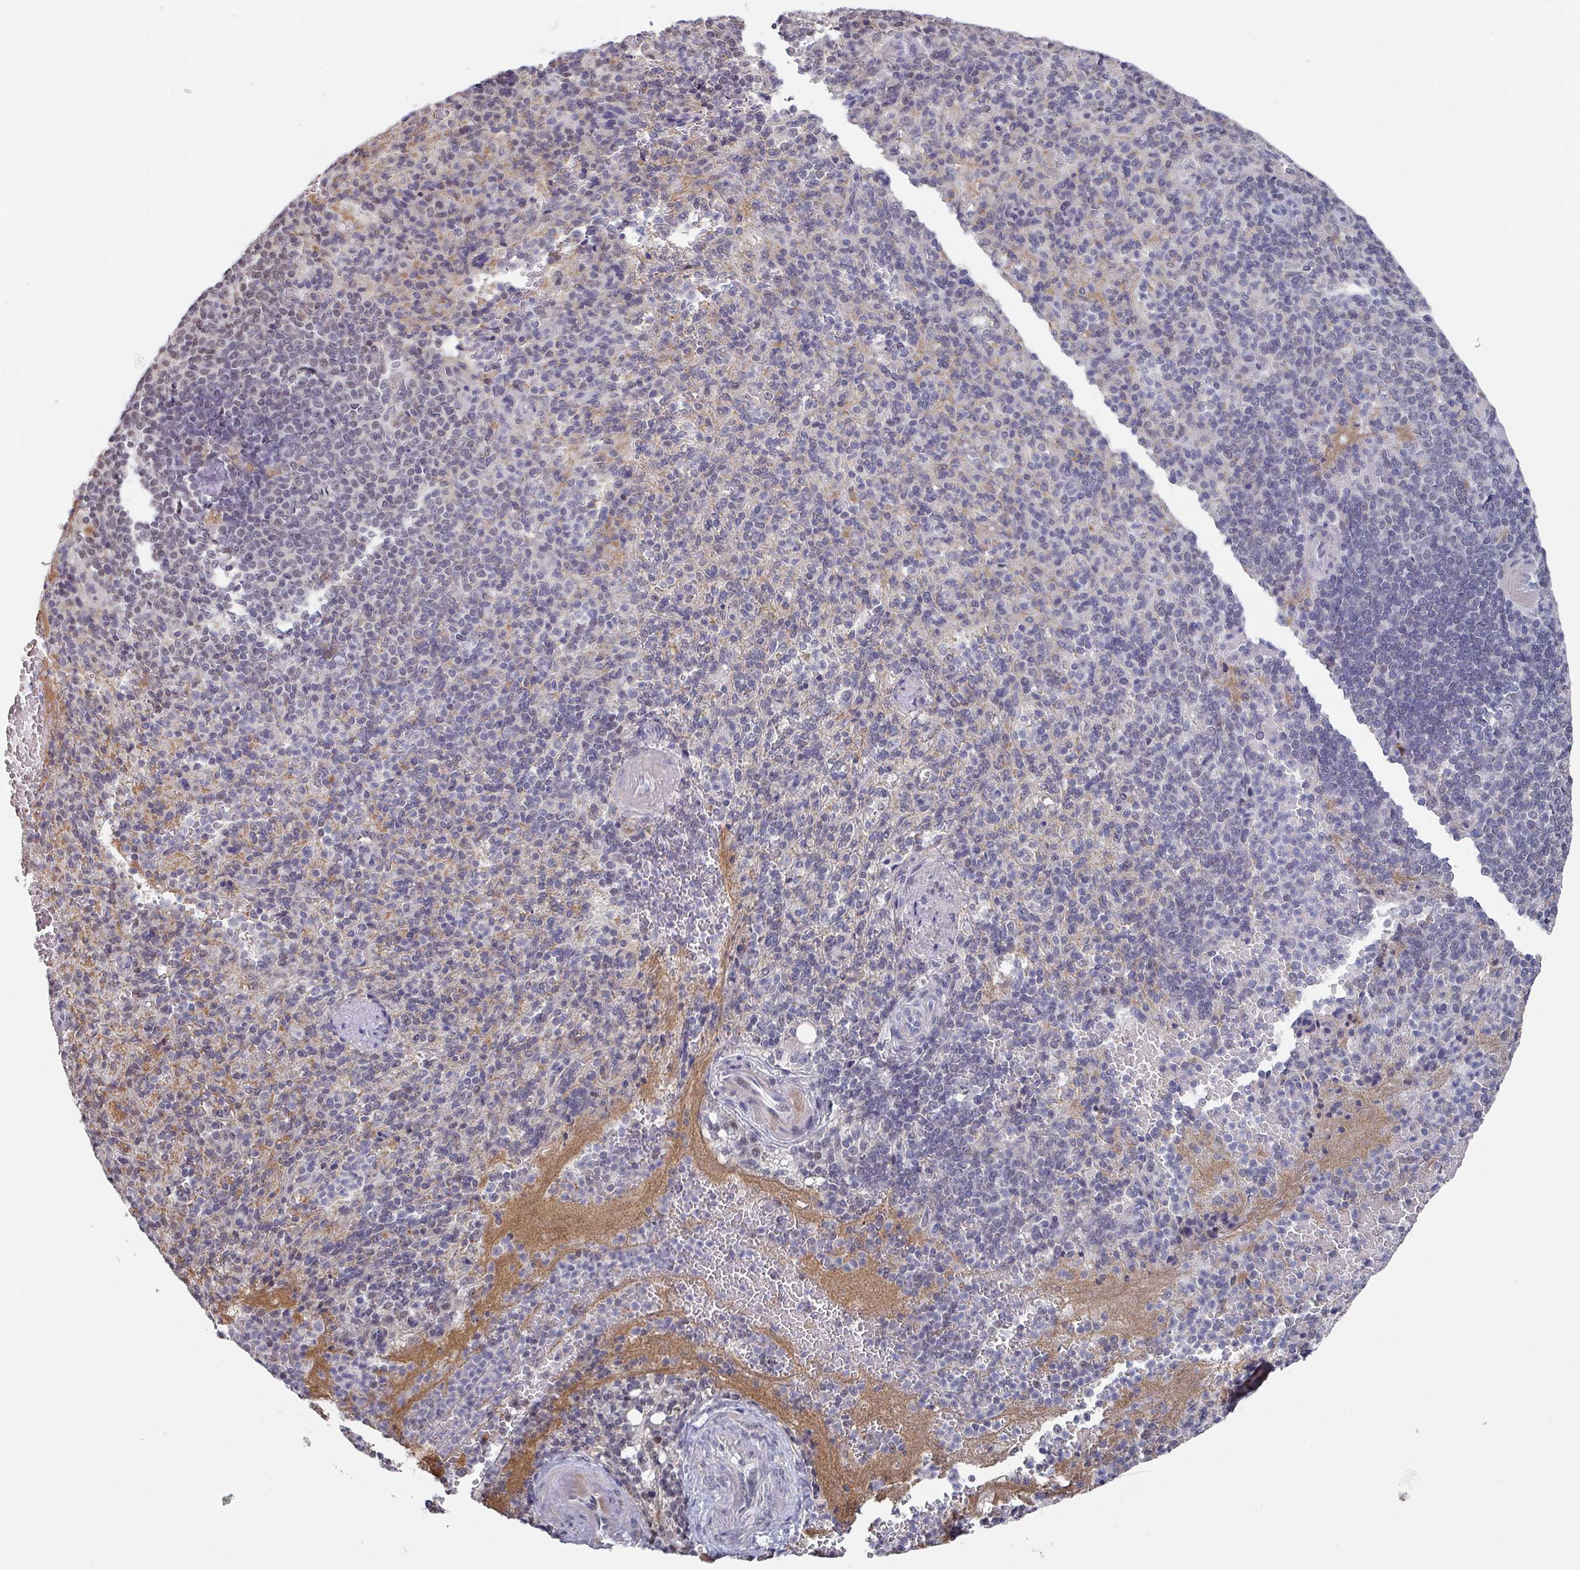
{"staining": {"intensity": "negative", "quantity": "none", "location": "none"}, "tissue": "spleen", "cell_type": "Cells in red pulp", "image_type": "normal", "snomed": [{"axis": "morphology", "description": "Normal tissue, NOS"}, {"axis": "topography", "description": "Spleen"}], "caption": "This photomicrograph is of normal spleen stained with immunohistochemistry to label a protein in brown with the nuclei are counter-stained blue. There is no positivity in cells in red pulp.", "gene": "ZNF654", "patient": {"sex": "female", "age": 74}}